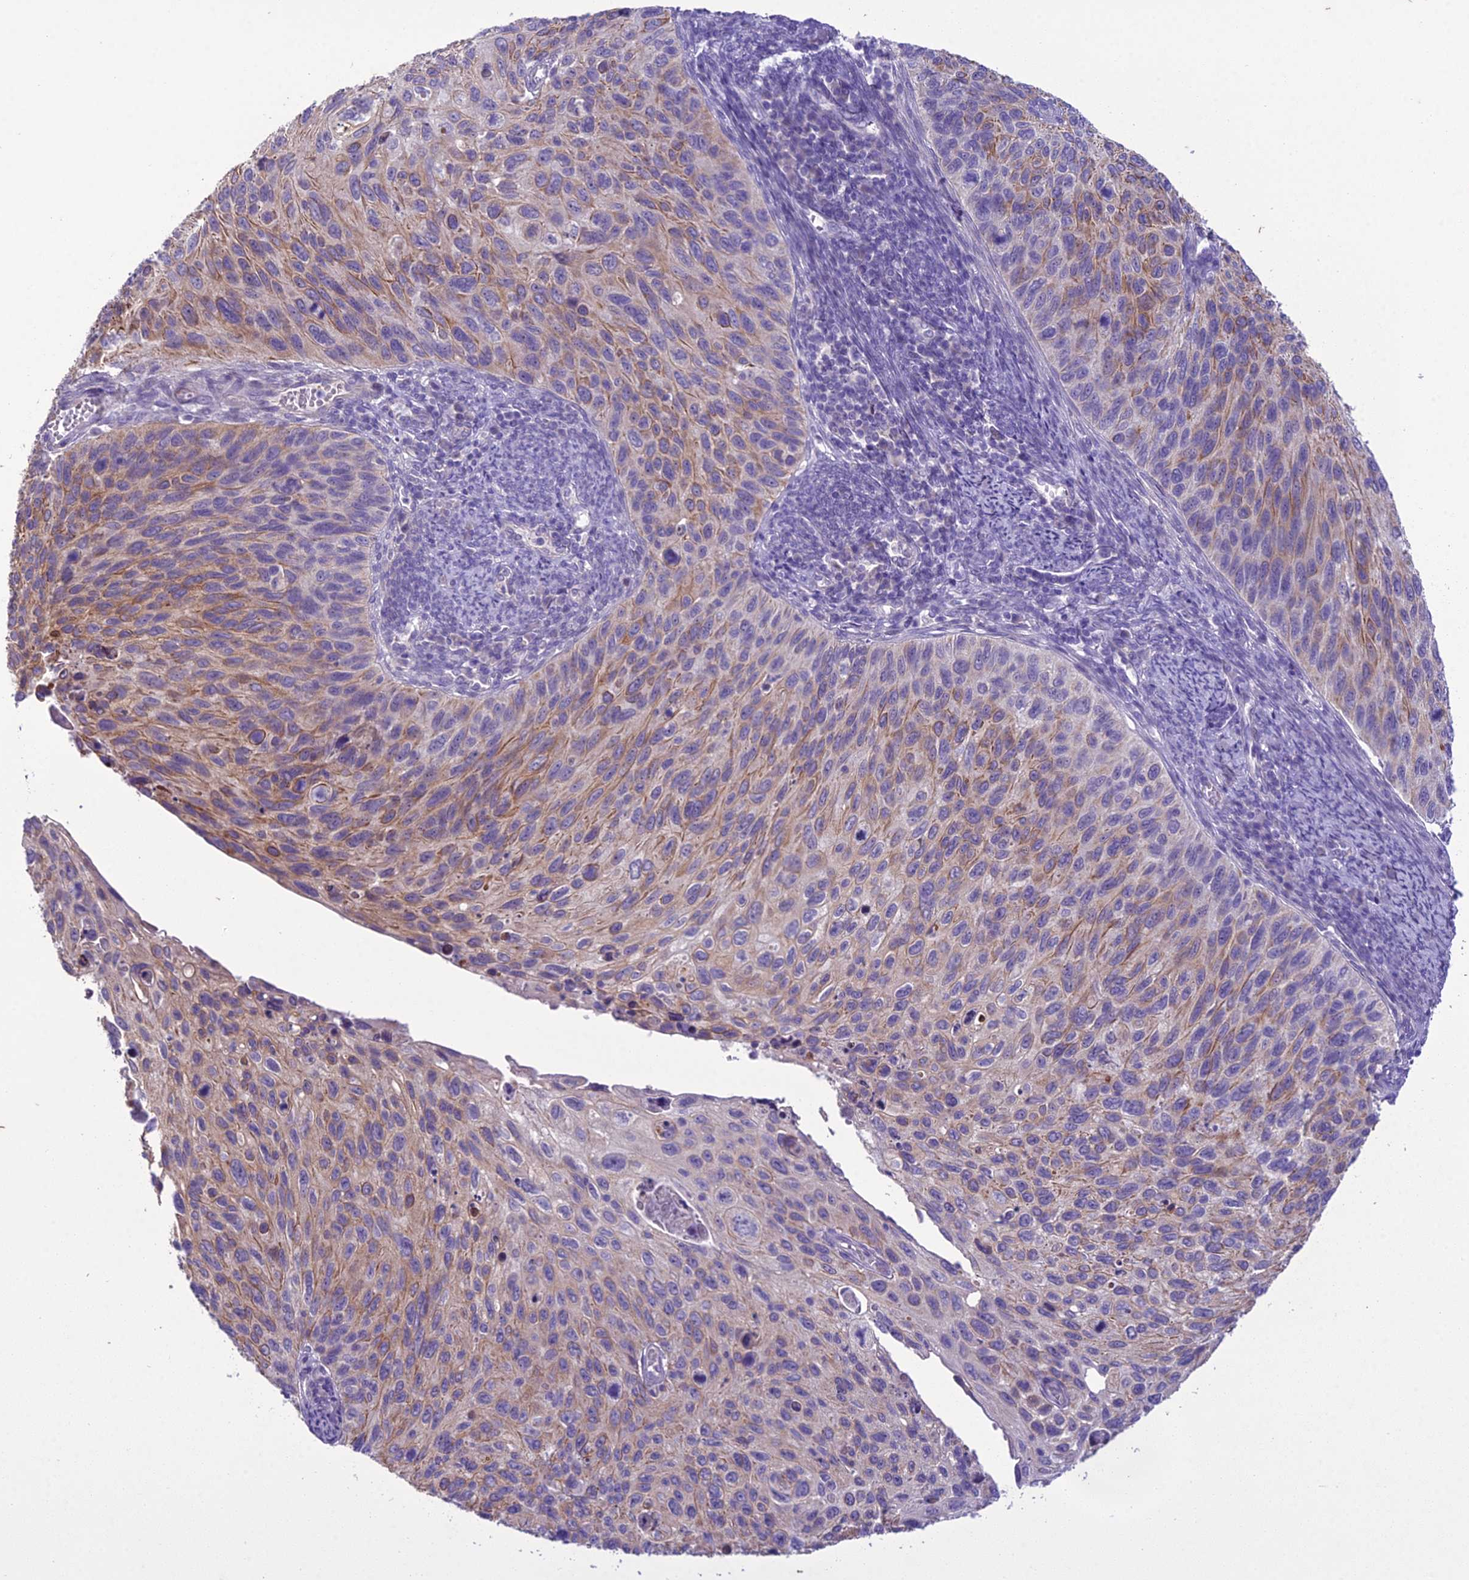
{"staining": {"intensity": "moderate", "quantity": "<25%", "location": "cytoplasmic/membranous"}, "tissue": "cervical cancer", "cell_type": "Tumor cells", "image_type": "cancer", "snomed": [{"axis": "morphology", "description": "Squamous cell carcinoma, NOS"}, {"axis": "topography", "description": "Cervix"}], "caption": "A brown stain highlights moderate cytoplasmic/membranous positivity of a protein in human cervical cancer tumor cells.", "gene": "SCRT1", "patient": {"sex": "female", "age": 70}}